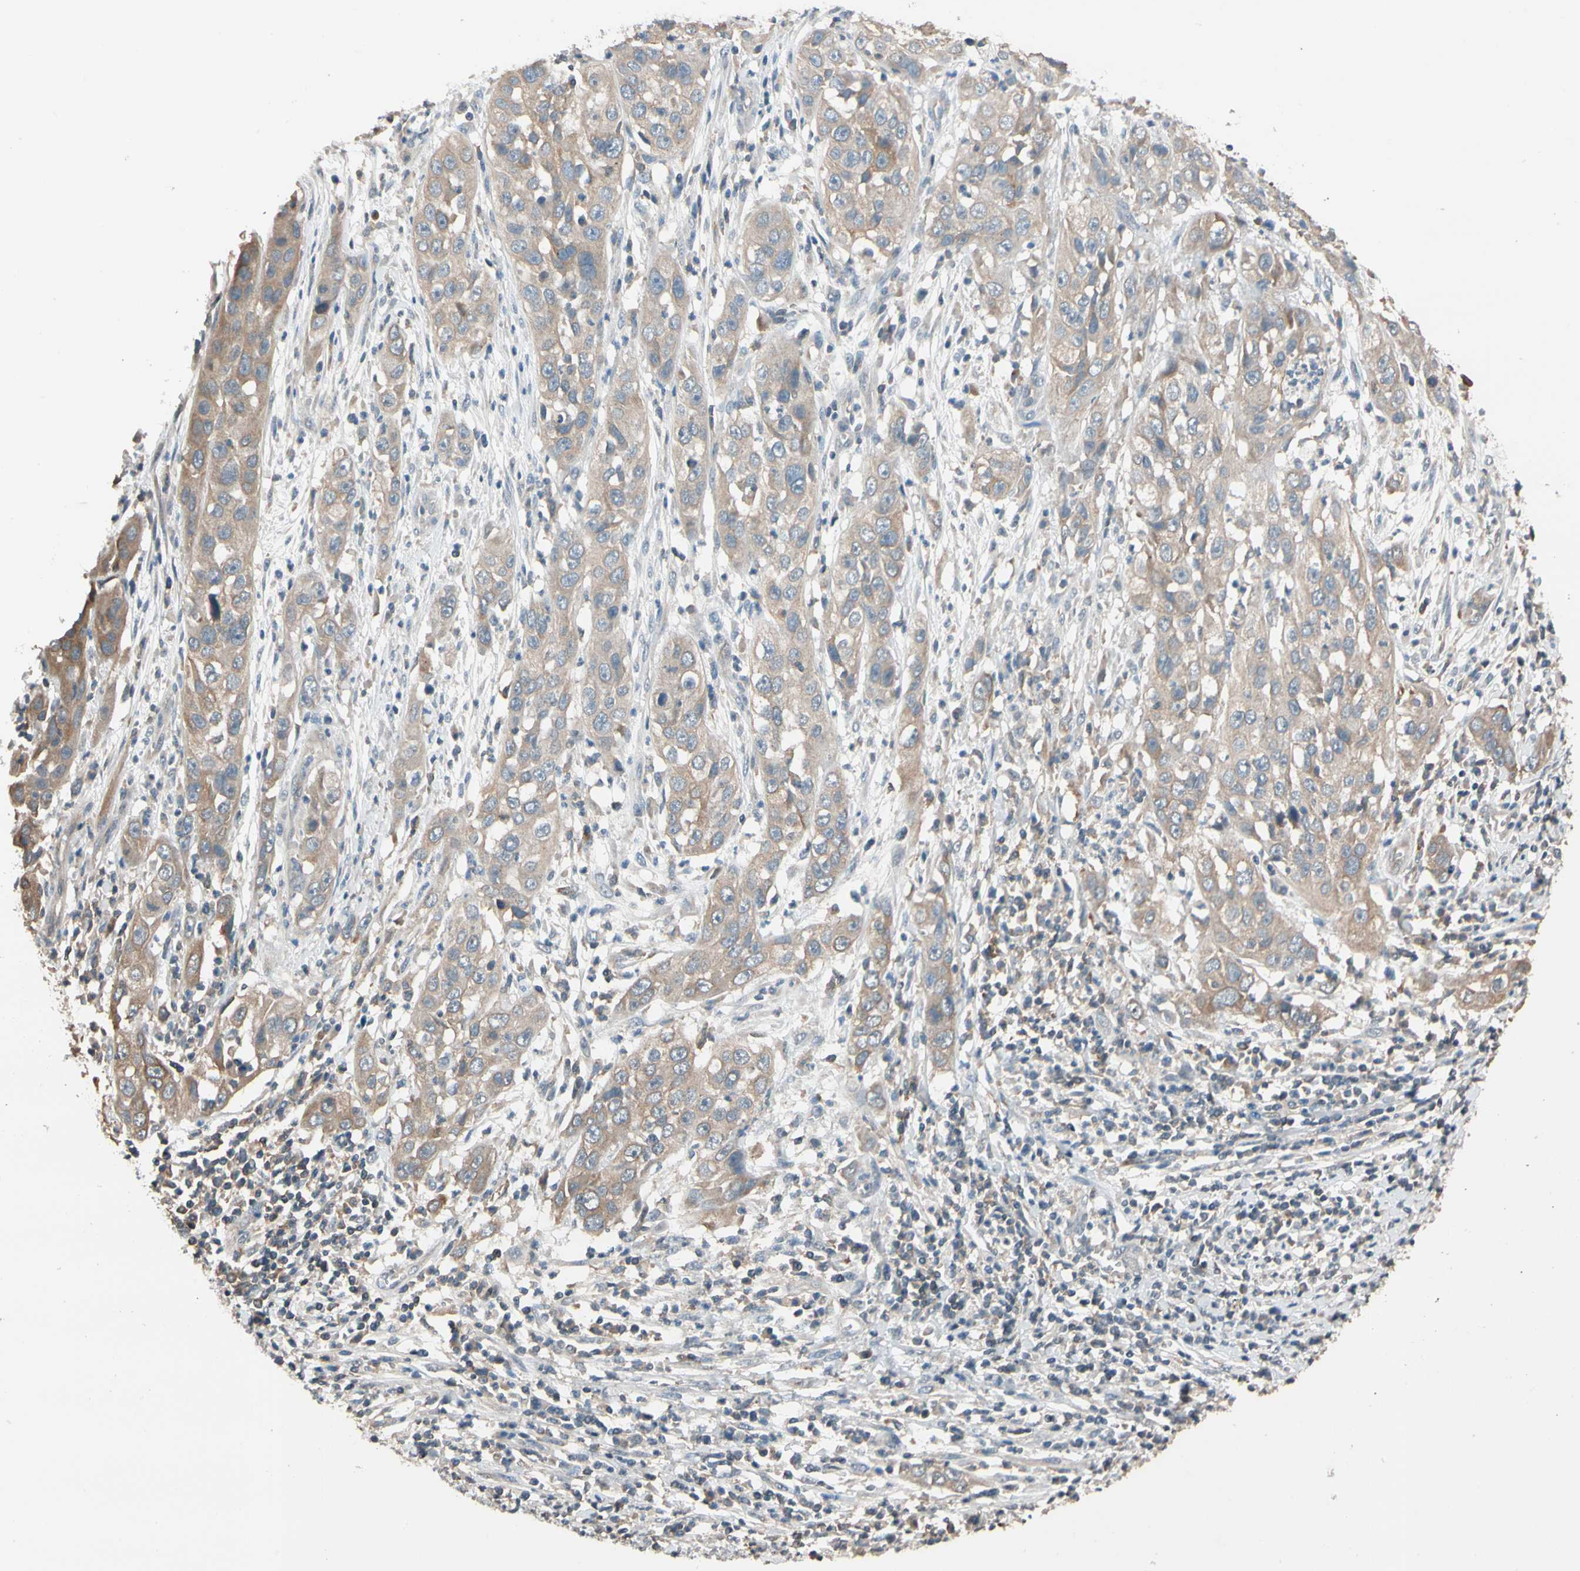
{"staining": {"intensity": "moderate", "quantity": ">75%", "location": "cytoplasmic/membranous"}, "tissue": "cervical cancer", "cell_type": "Tumor cells", "image_type": "cancer", "snomed": [{"axis": "morphology", "description": "Squamous cell carcinoma, NOS"}, {"axis": "topography", "description": "Cervix"}], "caption": "Immunohistochemistry (IHC) image of neoplastic tissue: squamous cell carcinoma (cervical) stained using immunohistochemistry (IHC) displays medium levels of moderate protein expression localized specifically in the cytoplasmic/membranous of tumor cells, appearing as a cytoplasmic/membranous brown color.", "gene": "MAP3K7", "patient": {"sex": "female", "age": 32}}